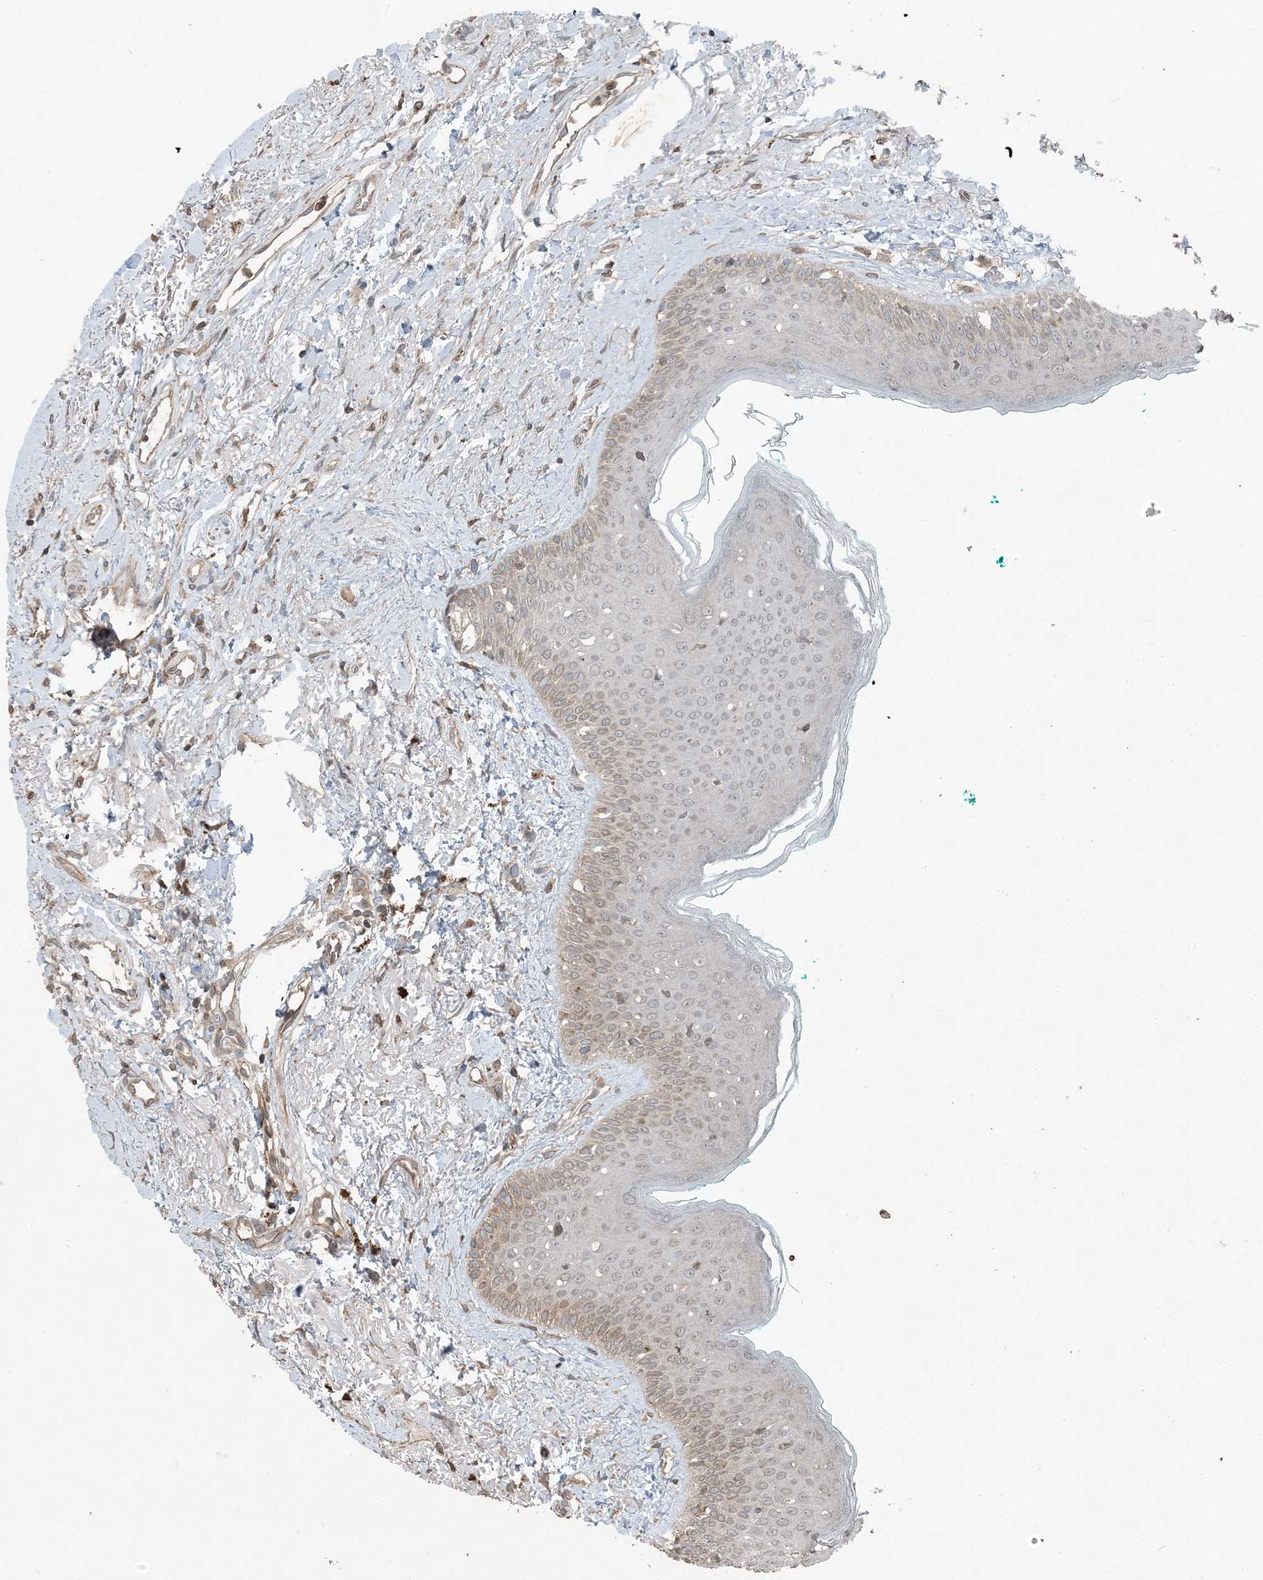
{"staining": {"intensity": "moderate", "quantity": "25%-75%", "location": "cytoplasmic/membranous,nuclear"}, "tissue": "oral mucosa", "cell_type": "Squamous epithelial cells", "image_type": "normal", "snomed": [{"axis": "morphology", "description": "Normal tissue, NOS"}, {"axis": "topography", "description": "Oral tissue"}], "caption": "Moderate cytoplasmic/membranous,nuclear protein positivity is present in approximately 25%-75% of squamous epithelial cells in oral mucosa. The staining was performed using DAB, with brown indicating positive protein expression. Nuclei are stained blue with hematoxylin.", "gene": "ZFAND2B", "patient": {"sex": "female", "age": 70}}